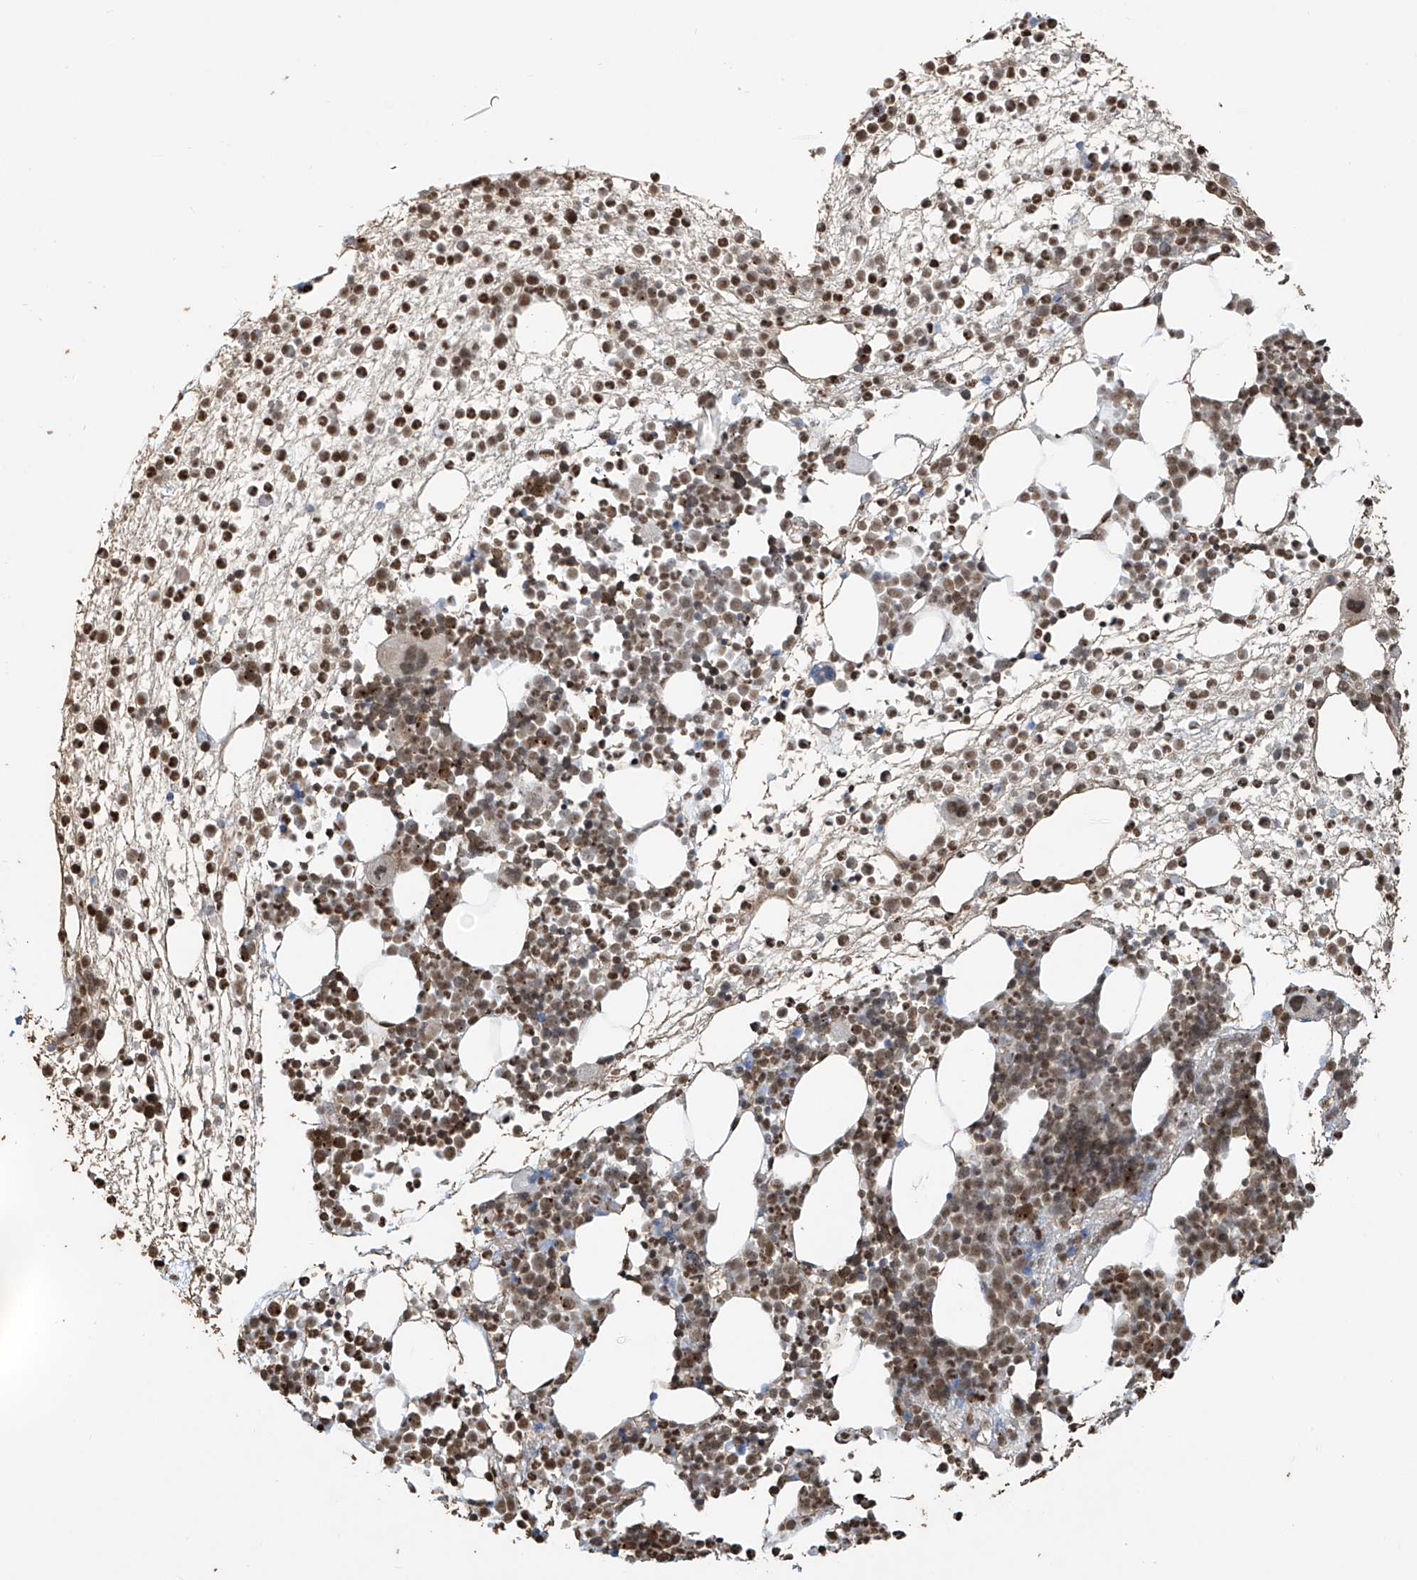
{"staining": {"intensity": "moderate", "quantity": ">75%", "location": "nuclear"}, "tissue": "bone marrow", "cell_type": "Hematopoietic cells", "image_type": "normal", "snomed": [{"axis": "morphology", "description": "Normal tissue, NOS"}, {"axis": "topography", "description": "Bone marrow"}], "caption": "Protein analysis of benign bone marrow reveals moderate nuclear staining in approximately >75% of hematopoietic cells.", "gene": "VMP1", "patient": {"sex": "male", "age": 54}}